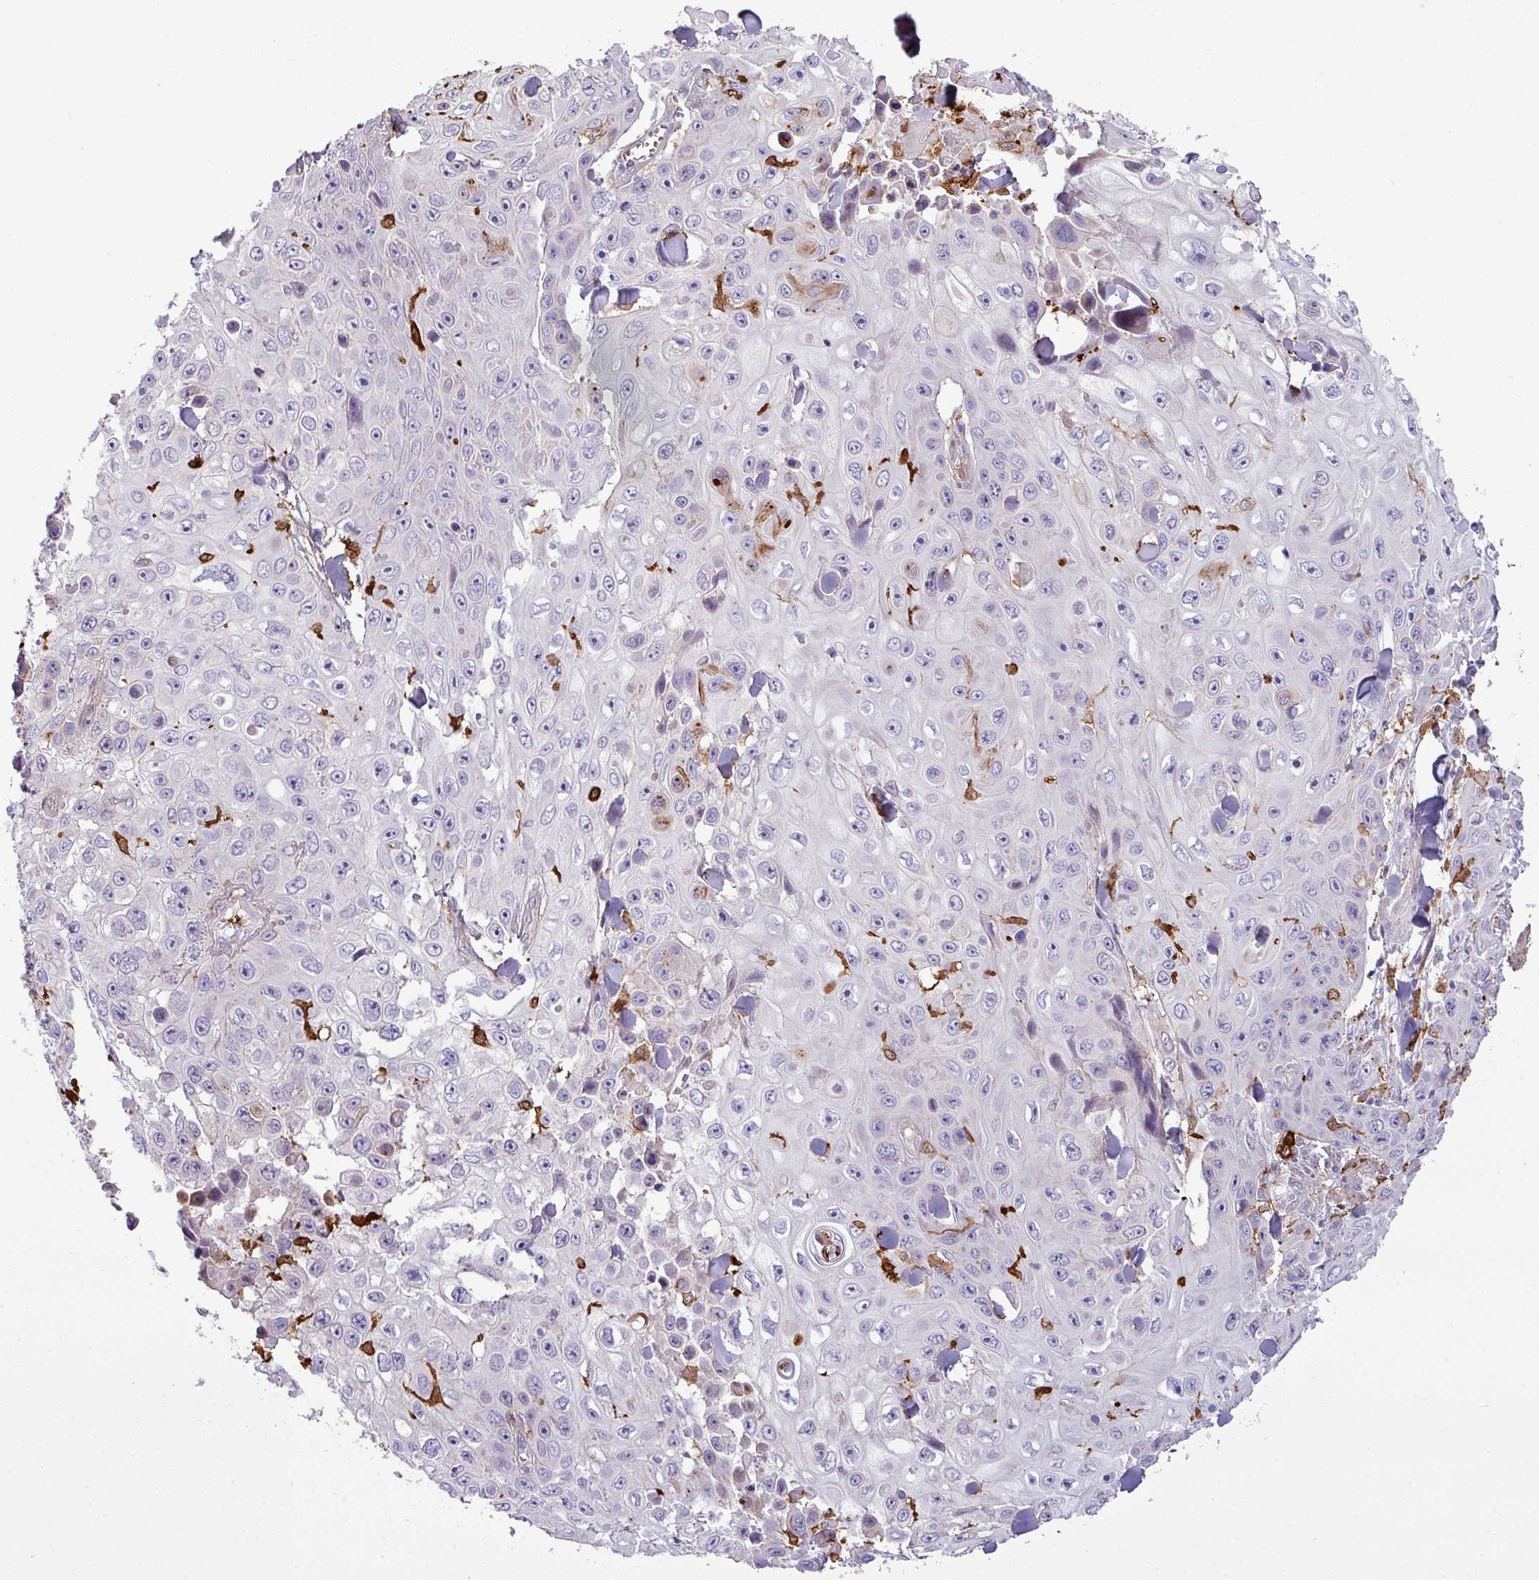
{"staining": {"intensity": "negative", "quantity": "none", "location": "none"}, "tissue": "skin cancer", "cell_type": "Tumor cells", "image_type": "cancer", "snomed": [{"axis": "morphology", "description": "Squamous cell carcinoma, NOS"}, {"axis": "topography", "description": "Skin"}], "caption": "An immunohistochemistry (IHC) histopathology image of skin cancer (squamous cell carcinoma) is shown. There is no staining in tumor cells of skin cancer (squamous cell carcinoma). The staining is performed using DAB brown chromogen with nuclei counter-stained in using hematoxylin.", "gene": "COL8A1", "patient": {"sex": "male", "age": 82}}